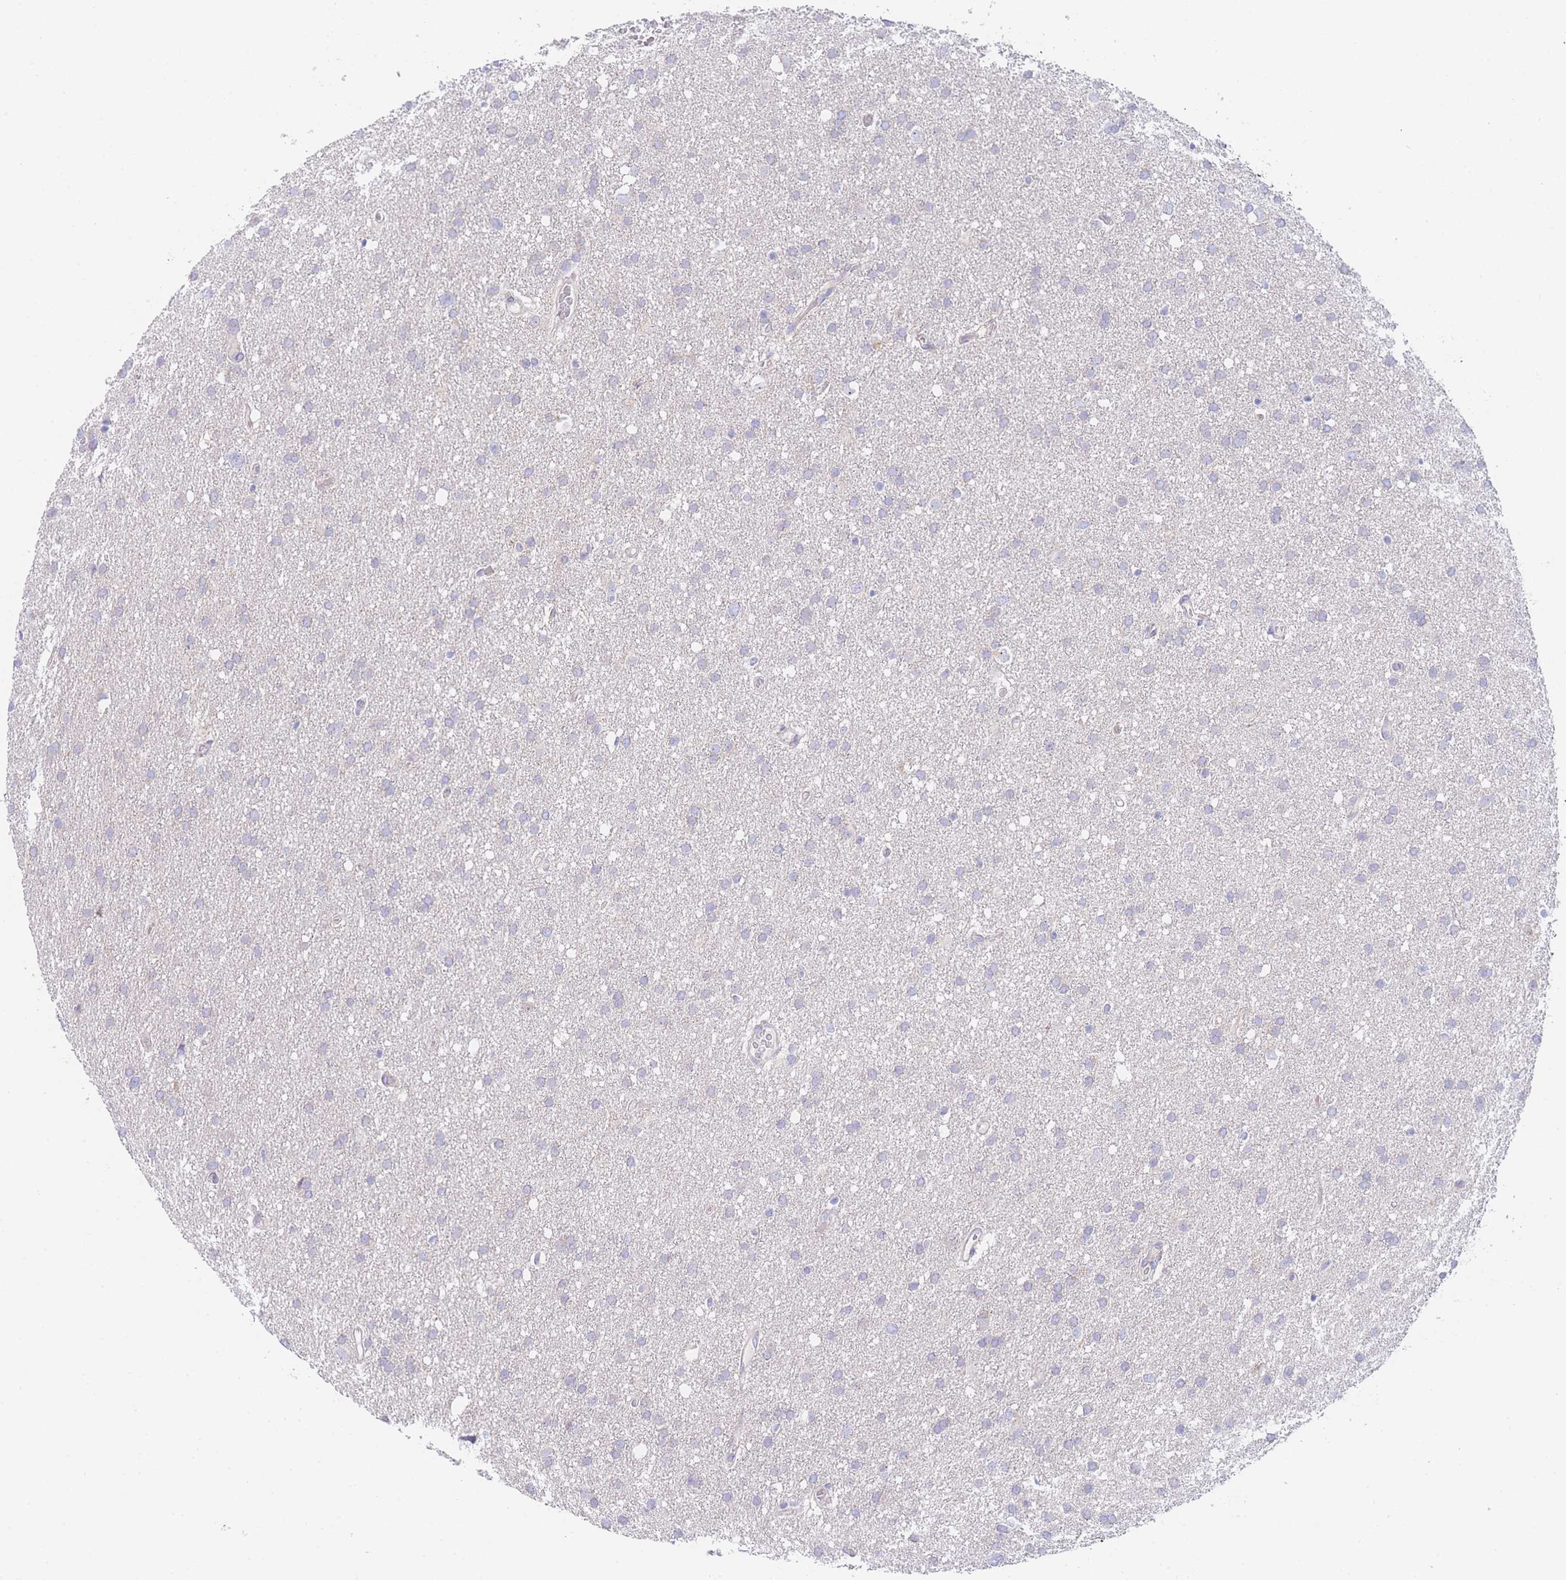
{"staining": {"intensity": "negative", "quantity": "none", "location": "none"}, "tissue": "glioma", "cell_type": "Tumor cells", "image_type": "cancer", "snomed": [{"axis": "morphology", "description": "Glioma, malignant, High grade"}, {"axis": "topography", "description": "Cerebral cortex"}], "caption": "Human glioma stained for a protein using IHC demonstrates no staining in tumor cells.", "gene": "GPAM", "patient": {"sex": "female", "age": 36}}